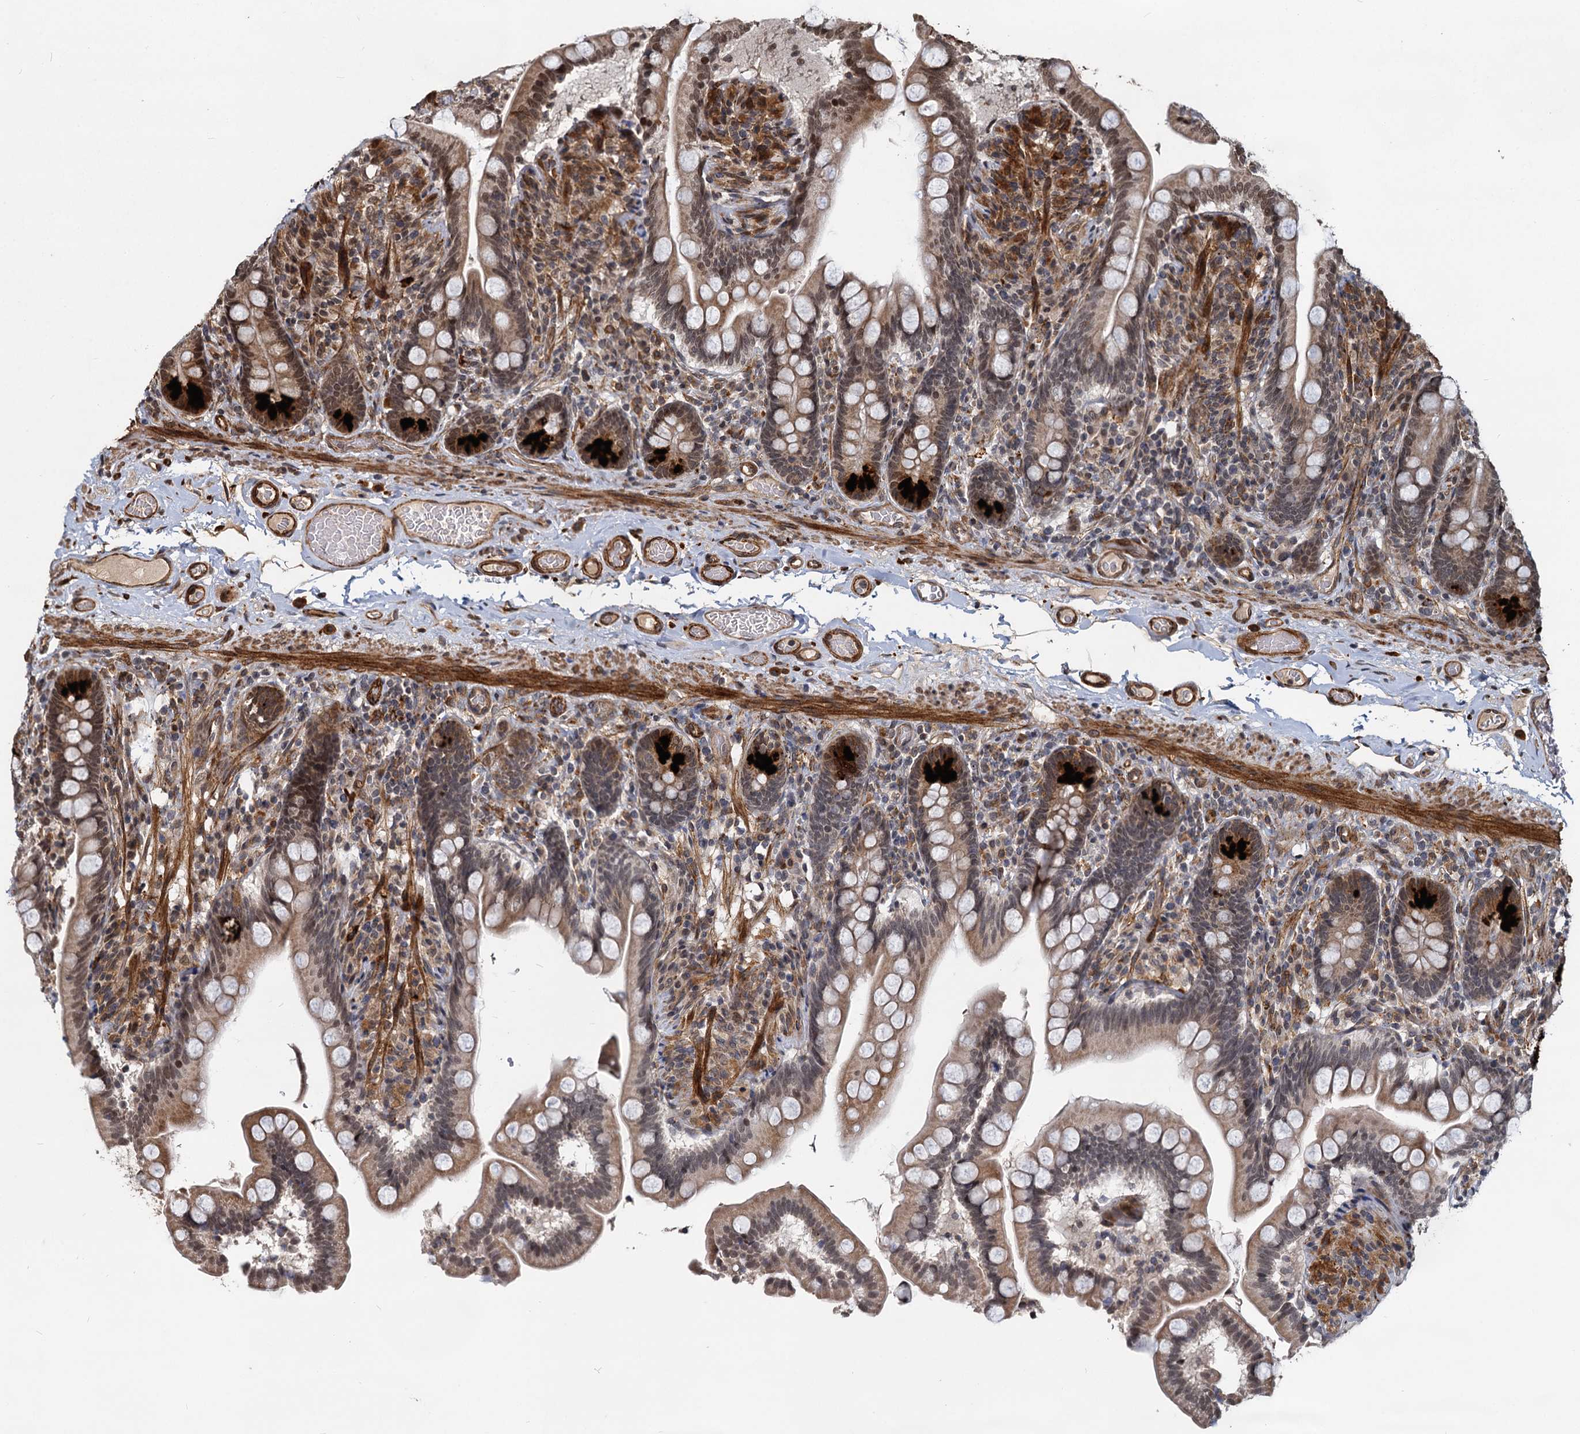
{"staining": {"intensity": "strong", "quantity": "25%-75%", "location": "cytoplasmic/membranous,nuclear"}, "tissue": "small intestine", "cell_type": "Glandular cells", "image_type": "normal", "snomed": [{"axis": "morphology", "description": "Normal tissue, NOS"}, {"axis": "topography", "description": "Small intestine"}], "caption": "Brown immunohistochemical staining in benign small intestine demonstrates strong cytoplasmic/membranous,nuclear positivity in approximately 25%-75% of glandular cells.", "gene": "TRIM23", "patient": {"sex": "female", "age": 64}}